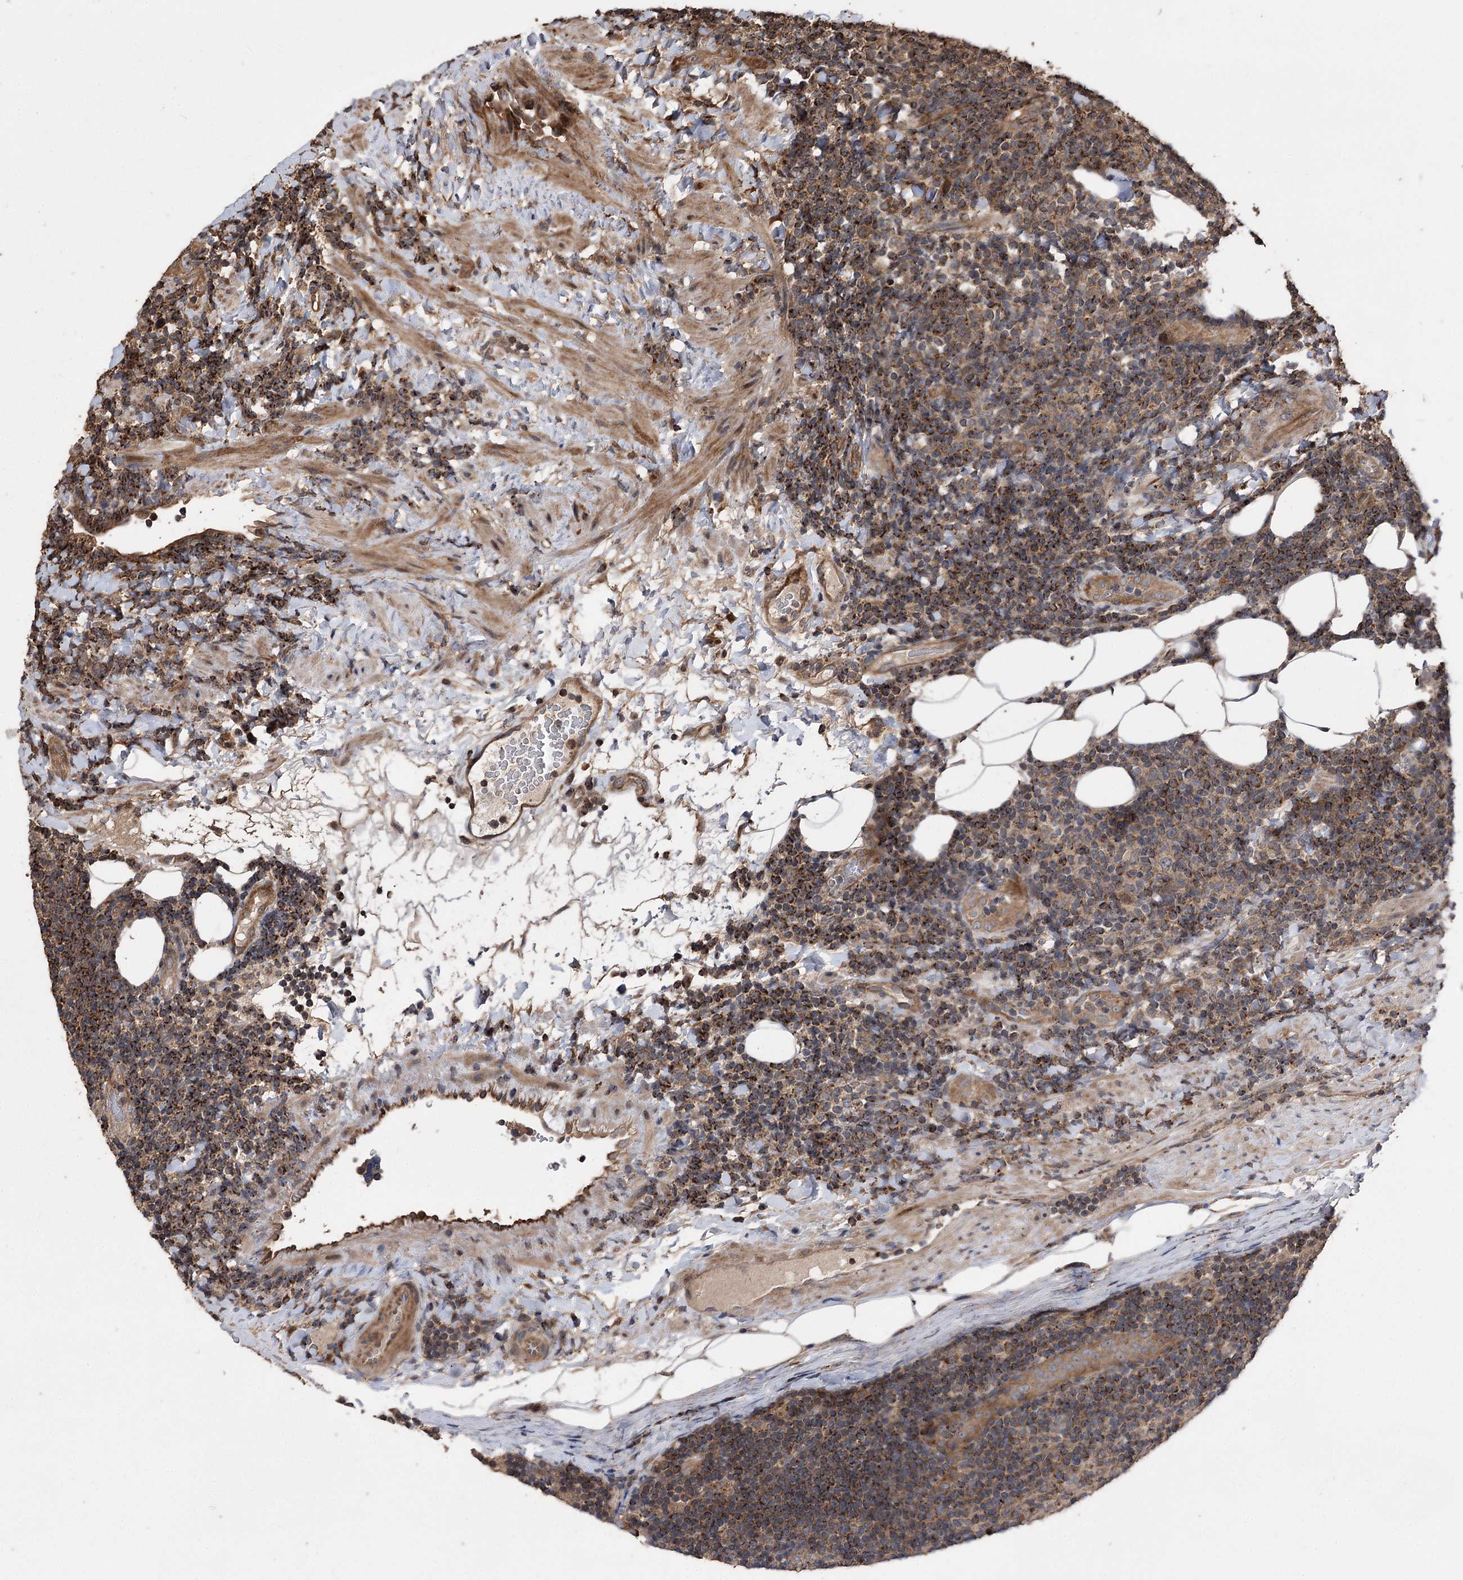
{"staining": {"intensity": "strong", "quantity": "25%-75%", "location": "cytoplasmic/membranous"}, "tissue": "lymphoma", "cell_type": "Tumor cells", "image_type": "cancer", "snomed": [{"axis": "morphology", "description": "Malignant lymphoma, non-Hodgkin's type, Low grade"}, {"axis": "topography", "description": "Lymph node"}], "caption": "Immunohistochemical staining of lymphoma shows high levels of strong cytoplasmic/membranous expression in approximately 25%-75% of tumor cells.", "gene": "RASSF3", "patient": {"sex": "male", "age": 66}}